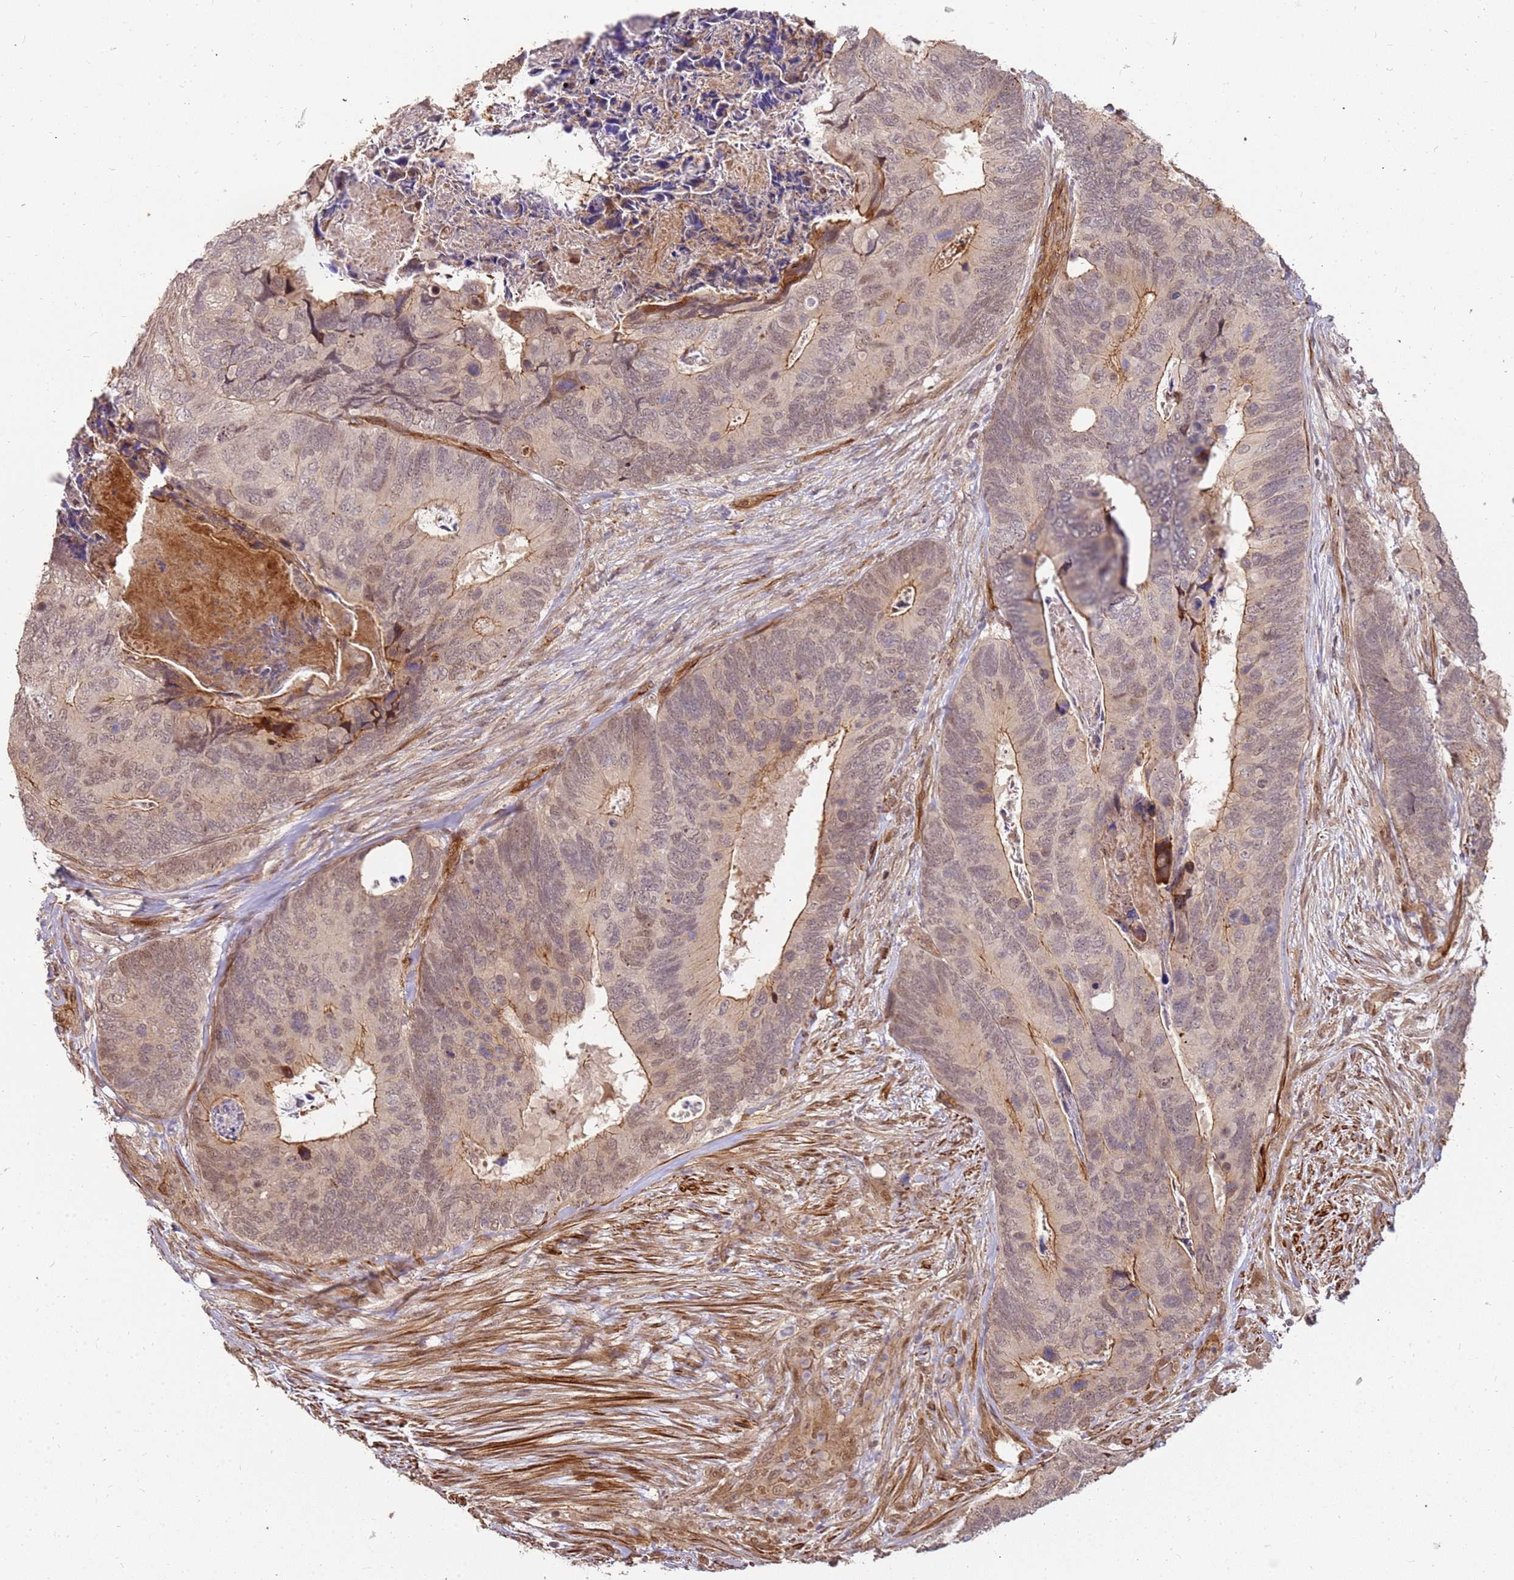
{"staining": {"intensity": "moderate", "quantity": "<25%", "location": "cytoplasmic/membranous,nuclear"}, "tissue": "colorectal cancer", "cell_type": "Tumor cells", "image_type": "cancer", "snomed": [{"axis": "morphology", "description": "Adenocarcinoma, NOS"}, {"axis": "topography", "description": "Colon"}], "caption": "Brown immunohistochemical staining in human colorectal cancer (adenocarcinoma) displays moderate cytoplasmic/membranous and nuclear staining in about <25% of tumor cells. (Stains: DAB in brown, nuclei in blue, Microscopy: brightfield microscopy at high magnification).", "gene": "ST18", "patient": {"sex": "female", "age": 67}}